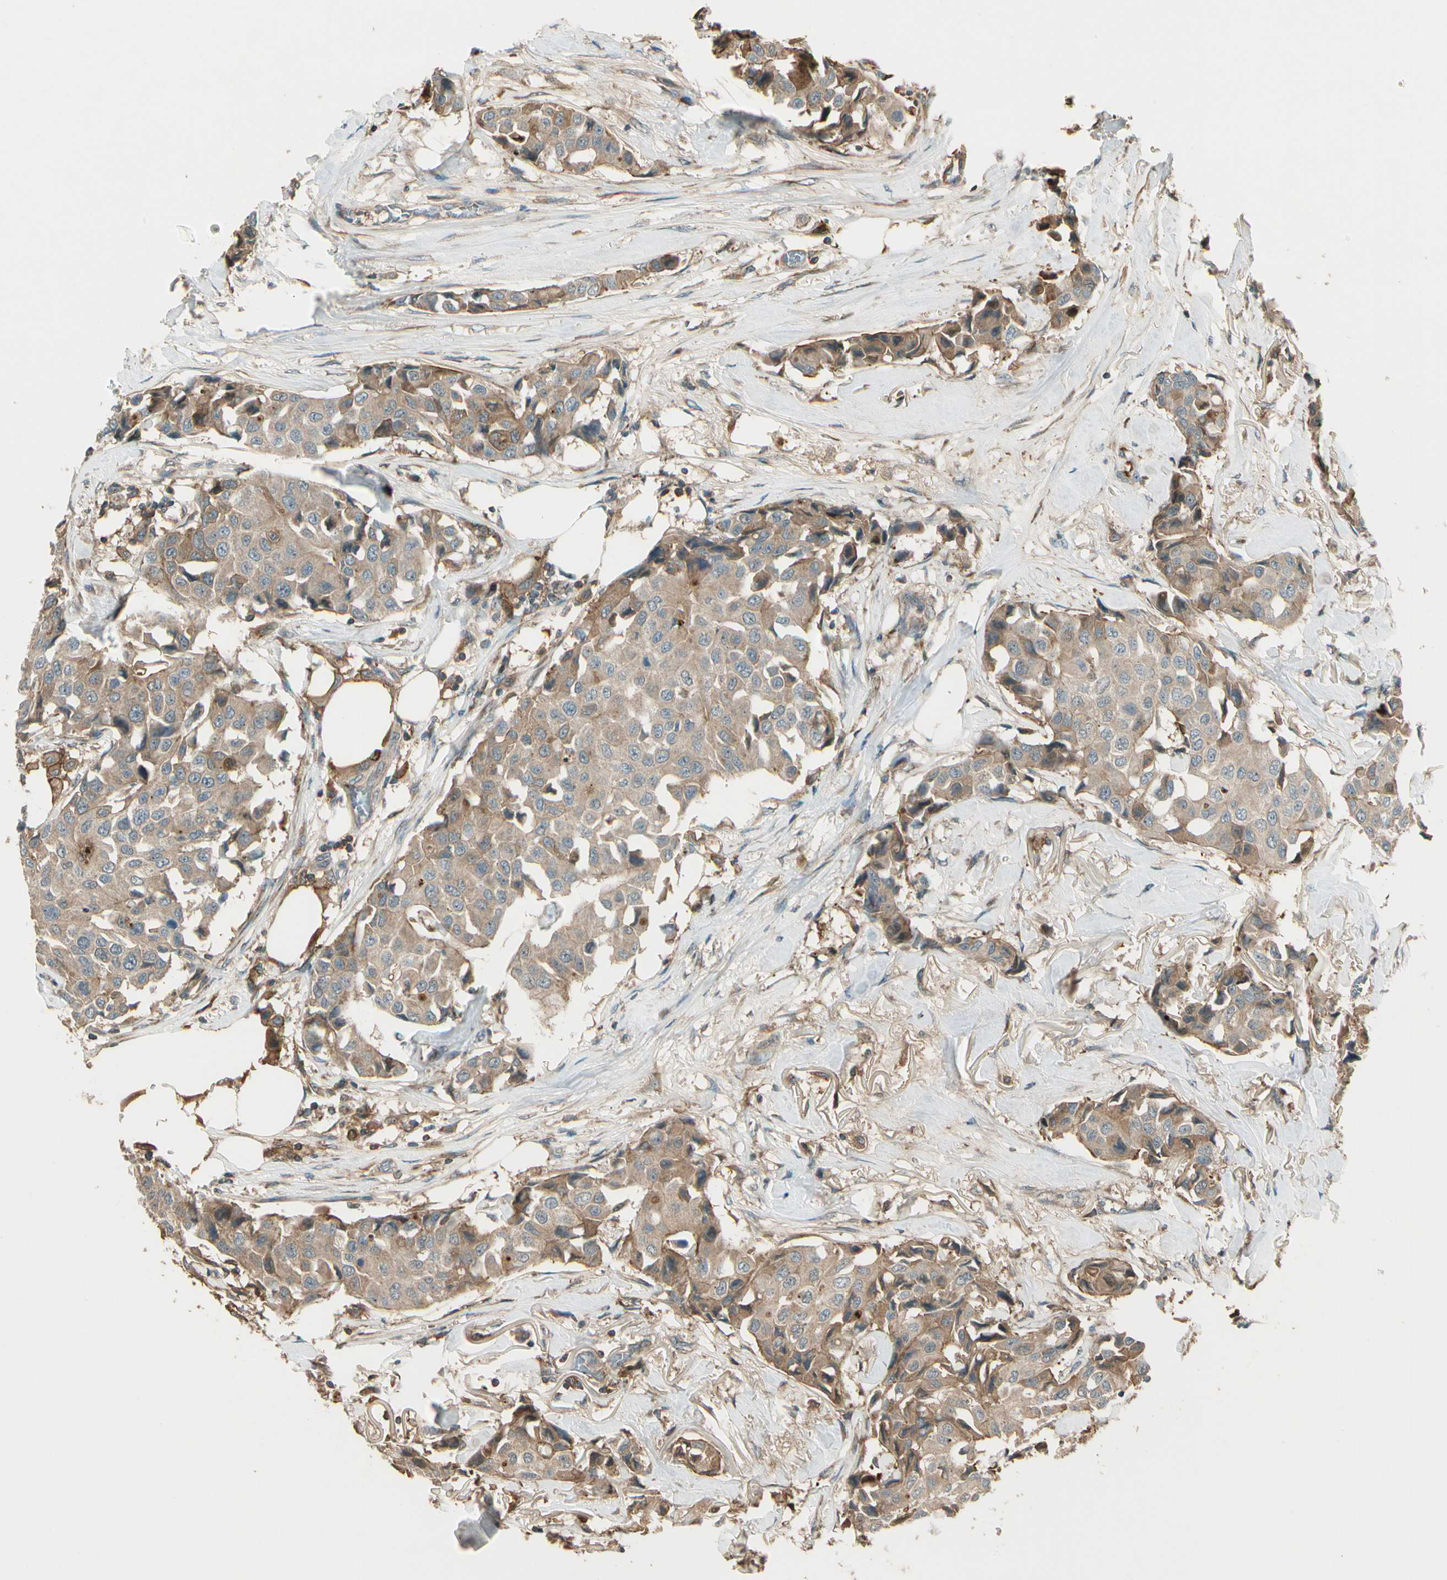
{"staining": {"intensity": "weak", "quantity": ">75%", "location": "cytoplasmic/membranous"}, "tissue": "breast cancer", "cell_type": "Tumor cells", "image_type": "cancer", "snomed": [{"axis": "morphology", "description": "Duct carcinoma"}, {"axis": "topography", "description": "Breast"}], "caption": "Tumor cells exhibit low levels of weak cytoplasmic/membranous expression in about >75% of cells in human breast cancer.", "gene": "STX11", "patient": {"sex": "female", "age": 80}}